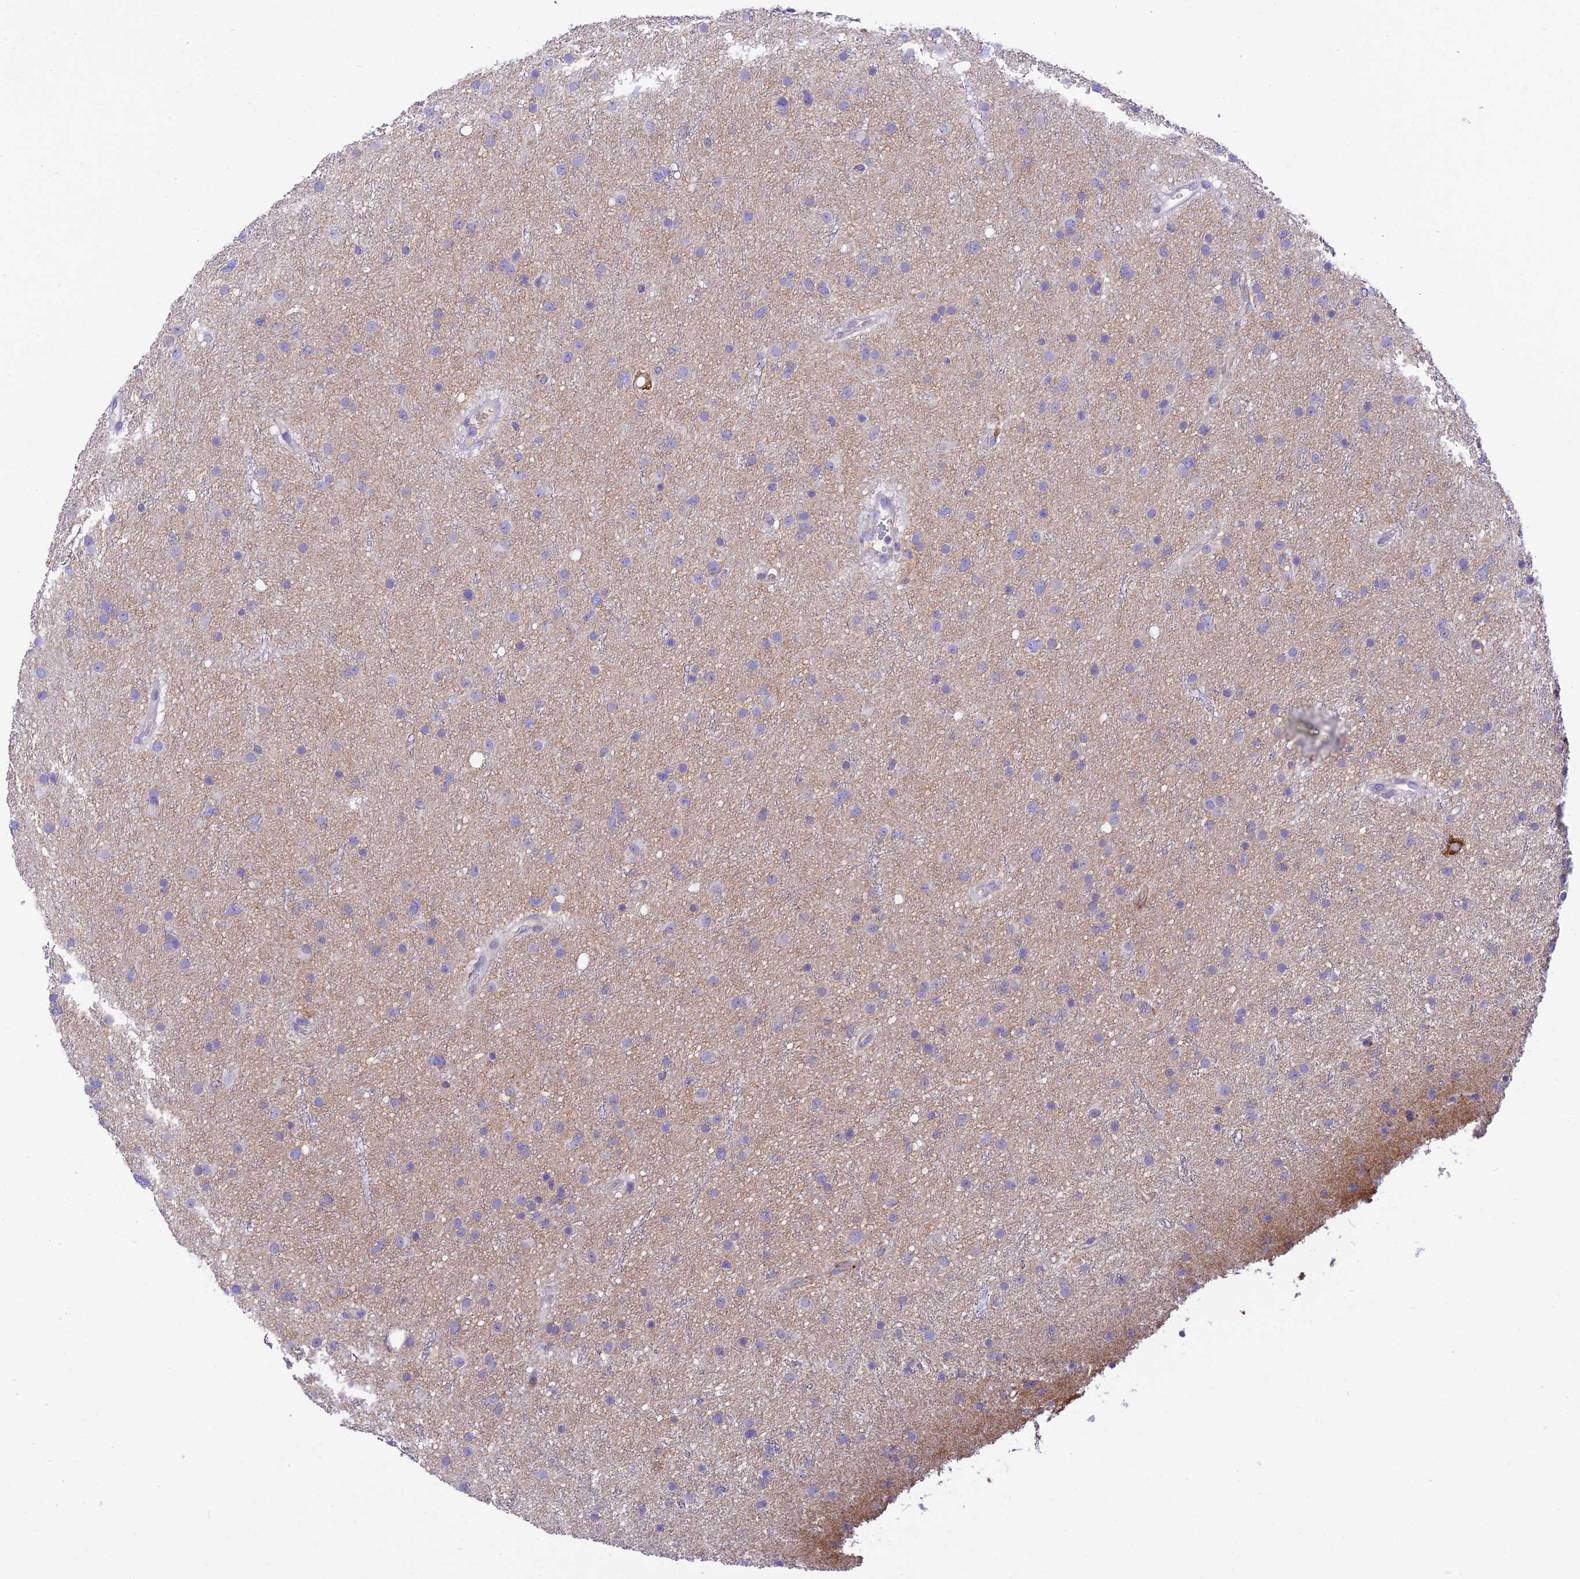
{"staining": {"intensity": "negative", "quantity": "none", "location": "none"}, "tissue": "glioma", "cell_type": "Tumor cells", "image_type": "cancer", "snomed": [{"axis": "morphology", "description": "Glioma, malignant, Low grade"}, {"axis": "topography", "description": "Cerebral cortex"}], "caption": "Human glioma stained for a protein using immunohistochemistry (IHC) shows no staining in tumor cells.", "gene": "CCDC157", "patient": {"sex": "female", "age": 39}}